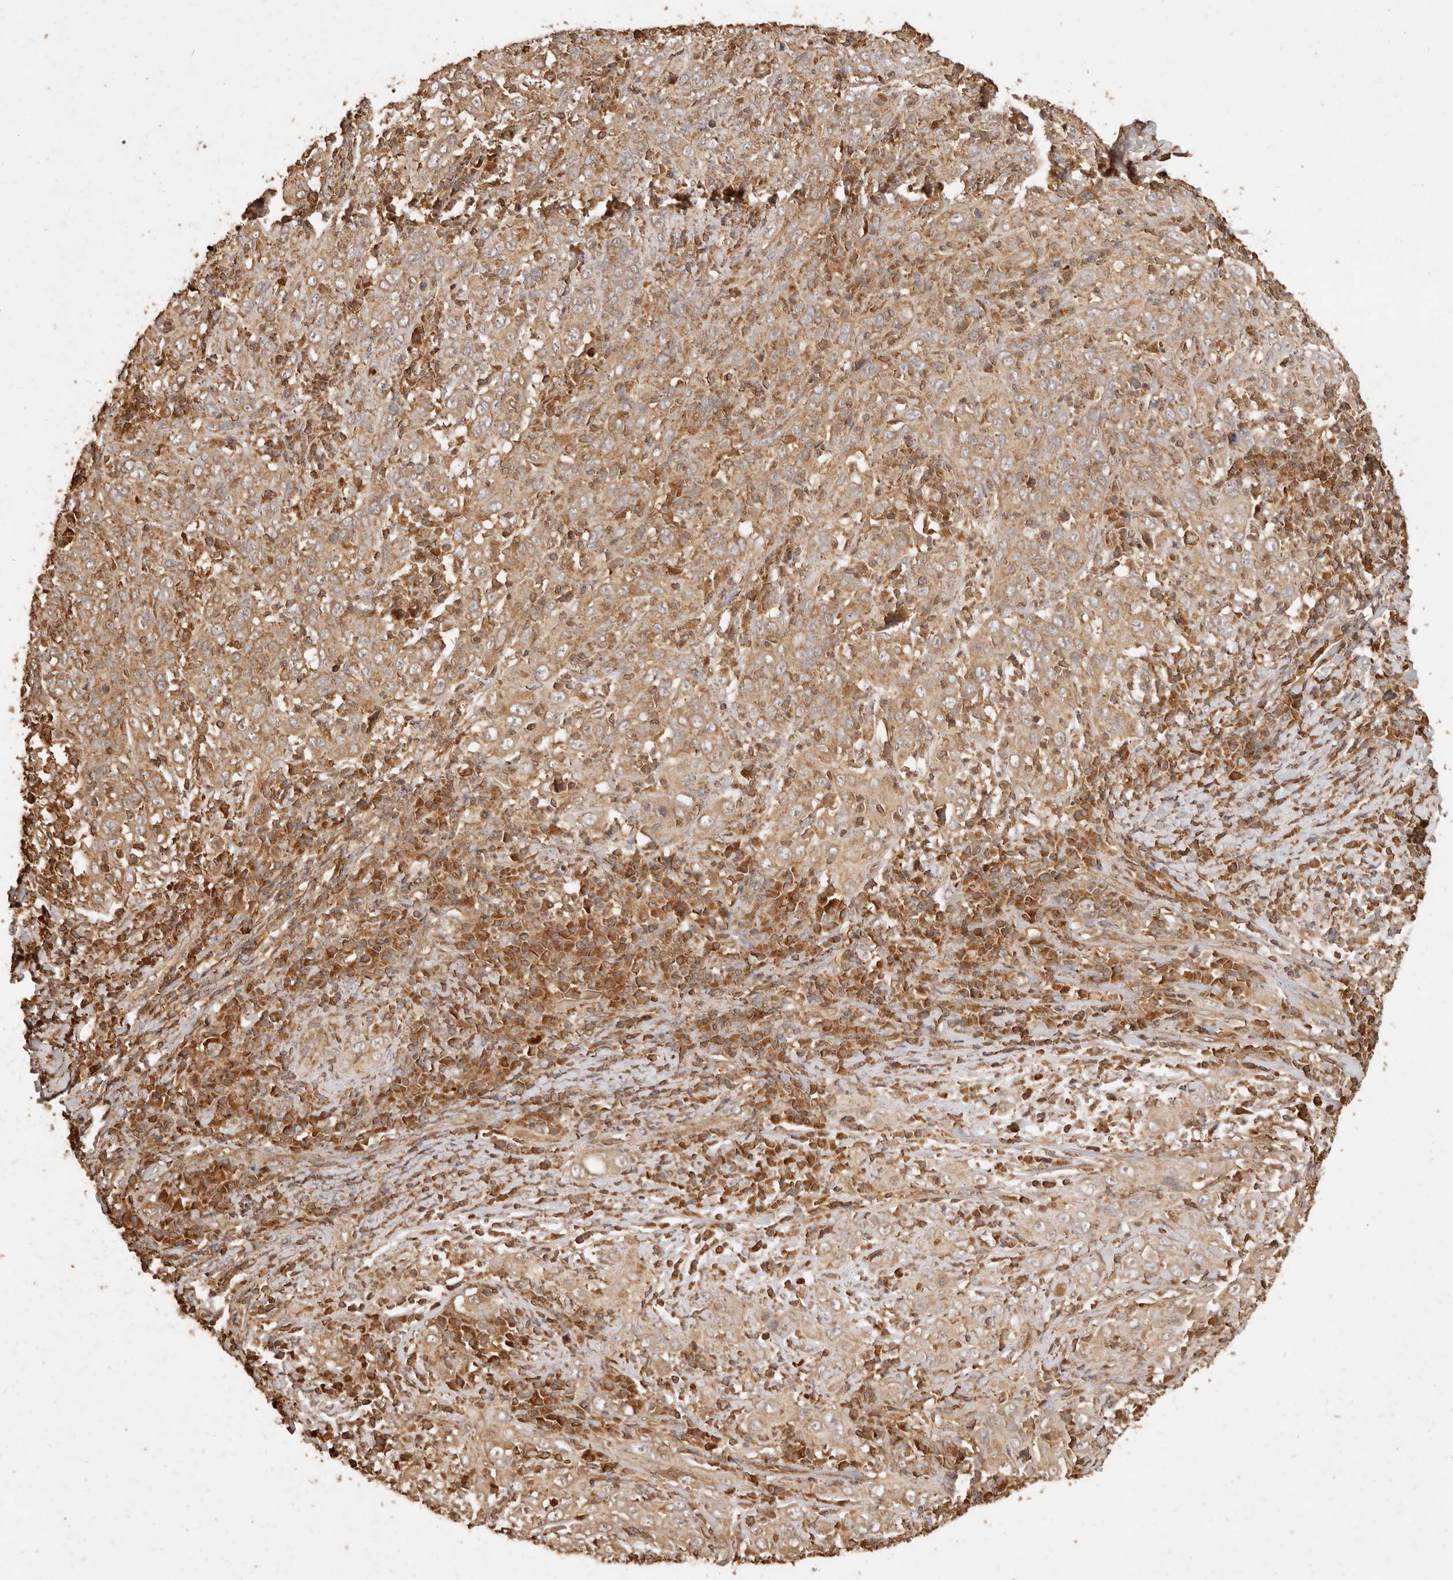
{"staining": {"intensity": "moderate", "quantity": ">75%", "location": "cytoplasmic/membranous"}, "tissue": "cervical cancer", "cell_type": "Tumor cells", "image_type": "cancer", "snomed": [{"axis": "morphology", "description": "Squamous cell carcinoma, NOS"}, {"axis": "topography", "description": "Cervix"}], "caption": "Cervical squamous cell carcinoma stained for a protein (brown) displays moderate cytoplasmic/membranous positive positivity in approximately >75% of tumor cells.", "gene": "FAM180B", "patient": {"sex": "female", "age": 46}}